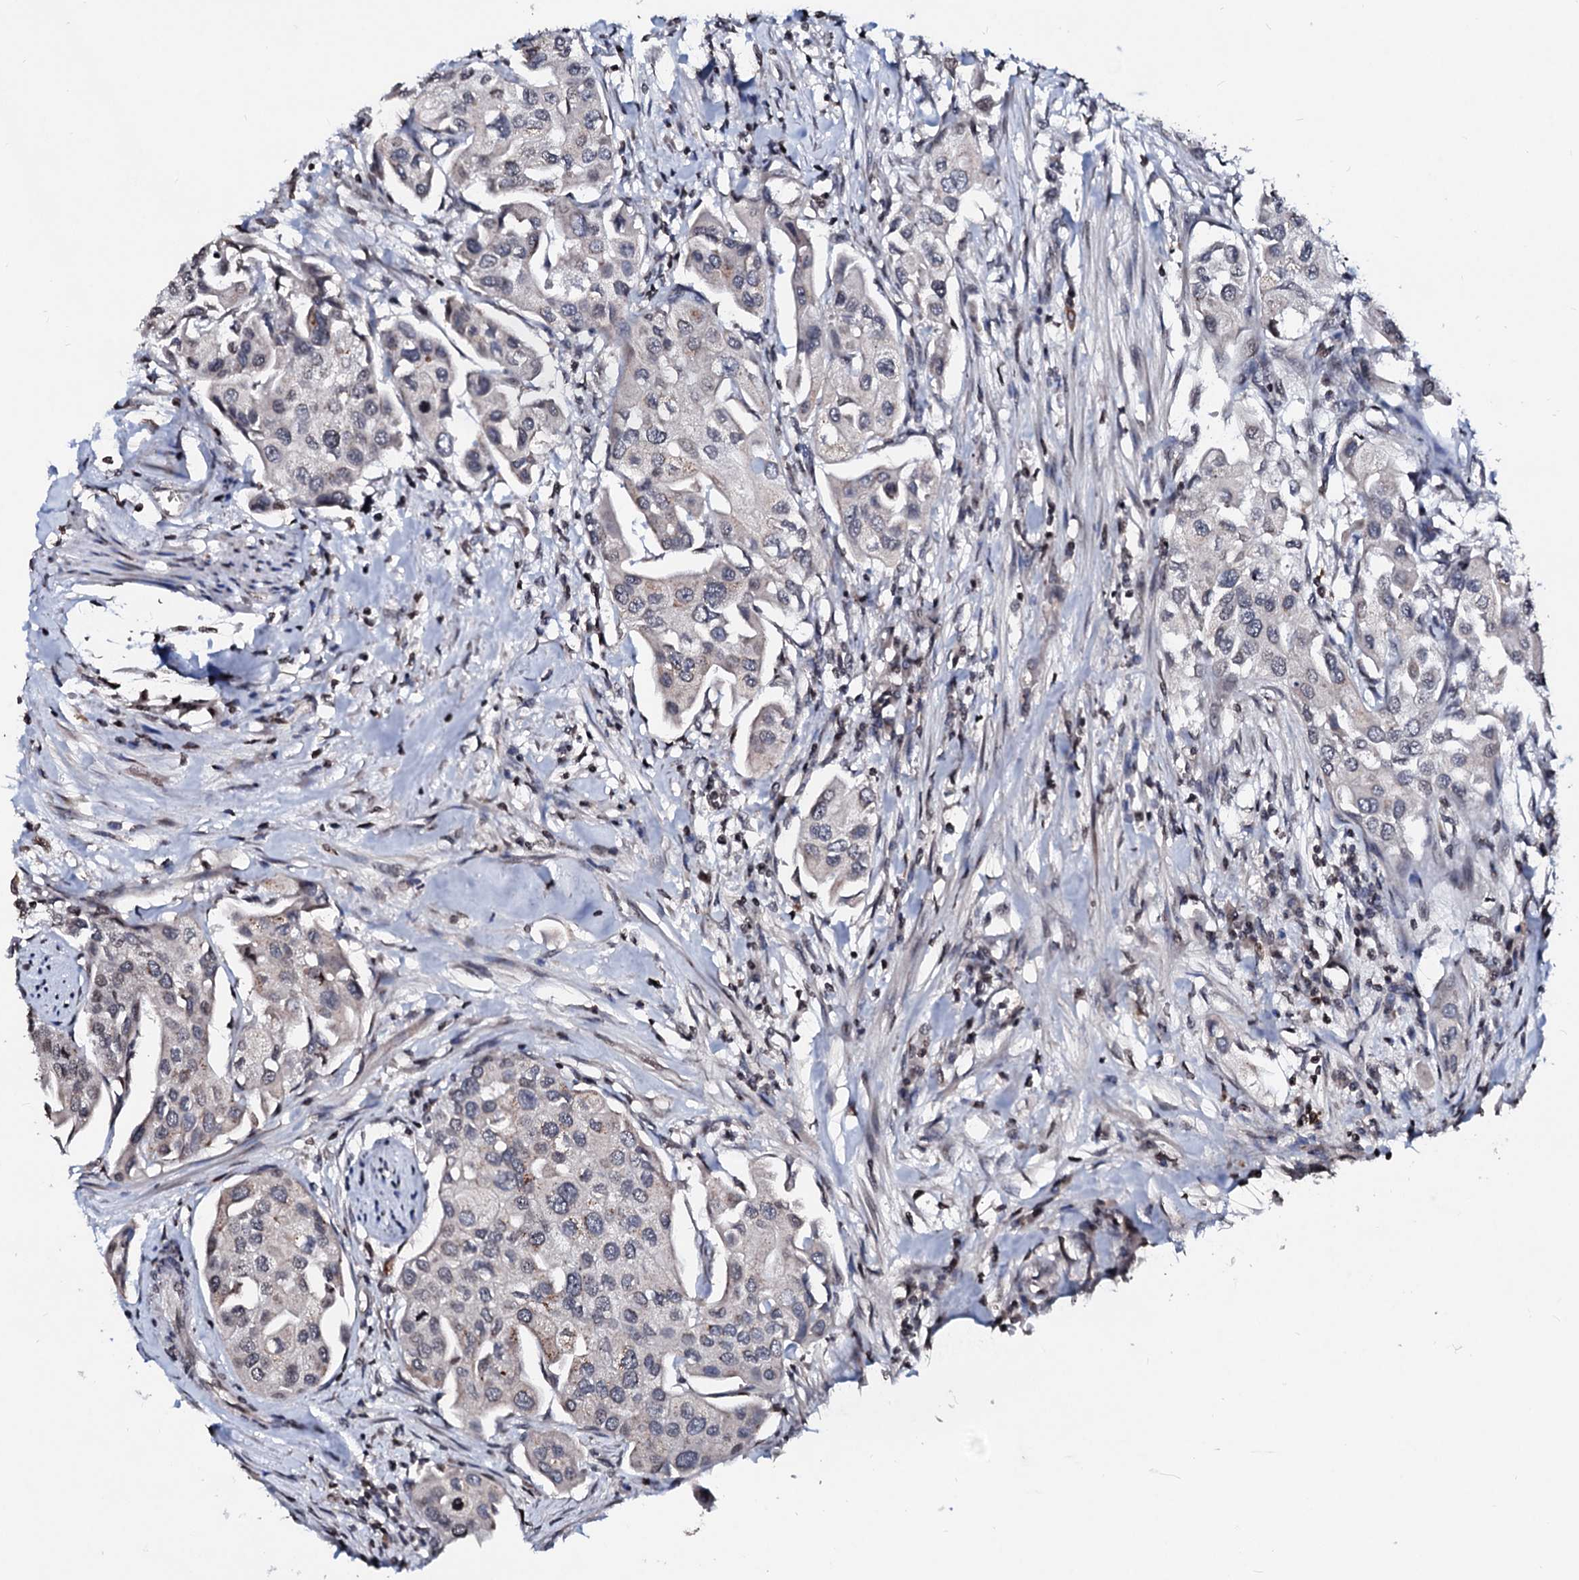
{"staining": {"intensity": "weak", "quantity": "25%-75%", "location": "nuclear"}, "tissue": "urothelial cancer", "cell_type": "Tumor cells", "image_type": "cancer", "snomed": [{"axis": "morphology", "description": "Urothelial carcinoma, High grade"}, {"axis": "topography", "description": "Urinary bladder"}], "caption": "Protein expression by immunohistochemistry (IHC) exhibits weak nuclear staining in about 25%-75% of tumor cells in high-grade urothelial carcinoma.", "gene": "LSM11", "patient": {"sex": "male", "age": 64}}